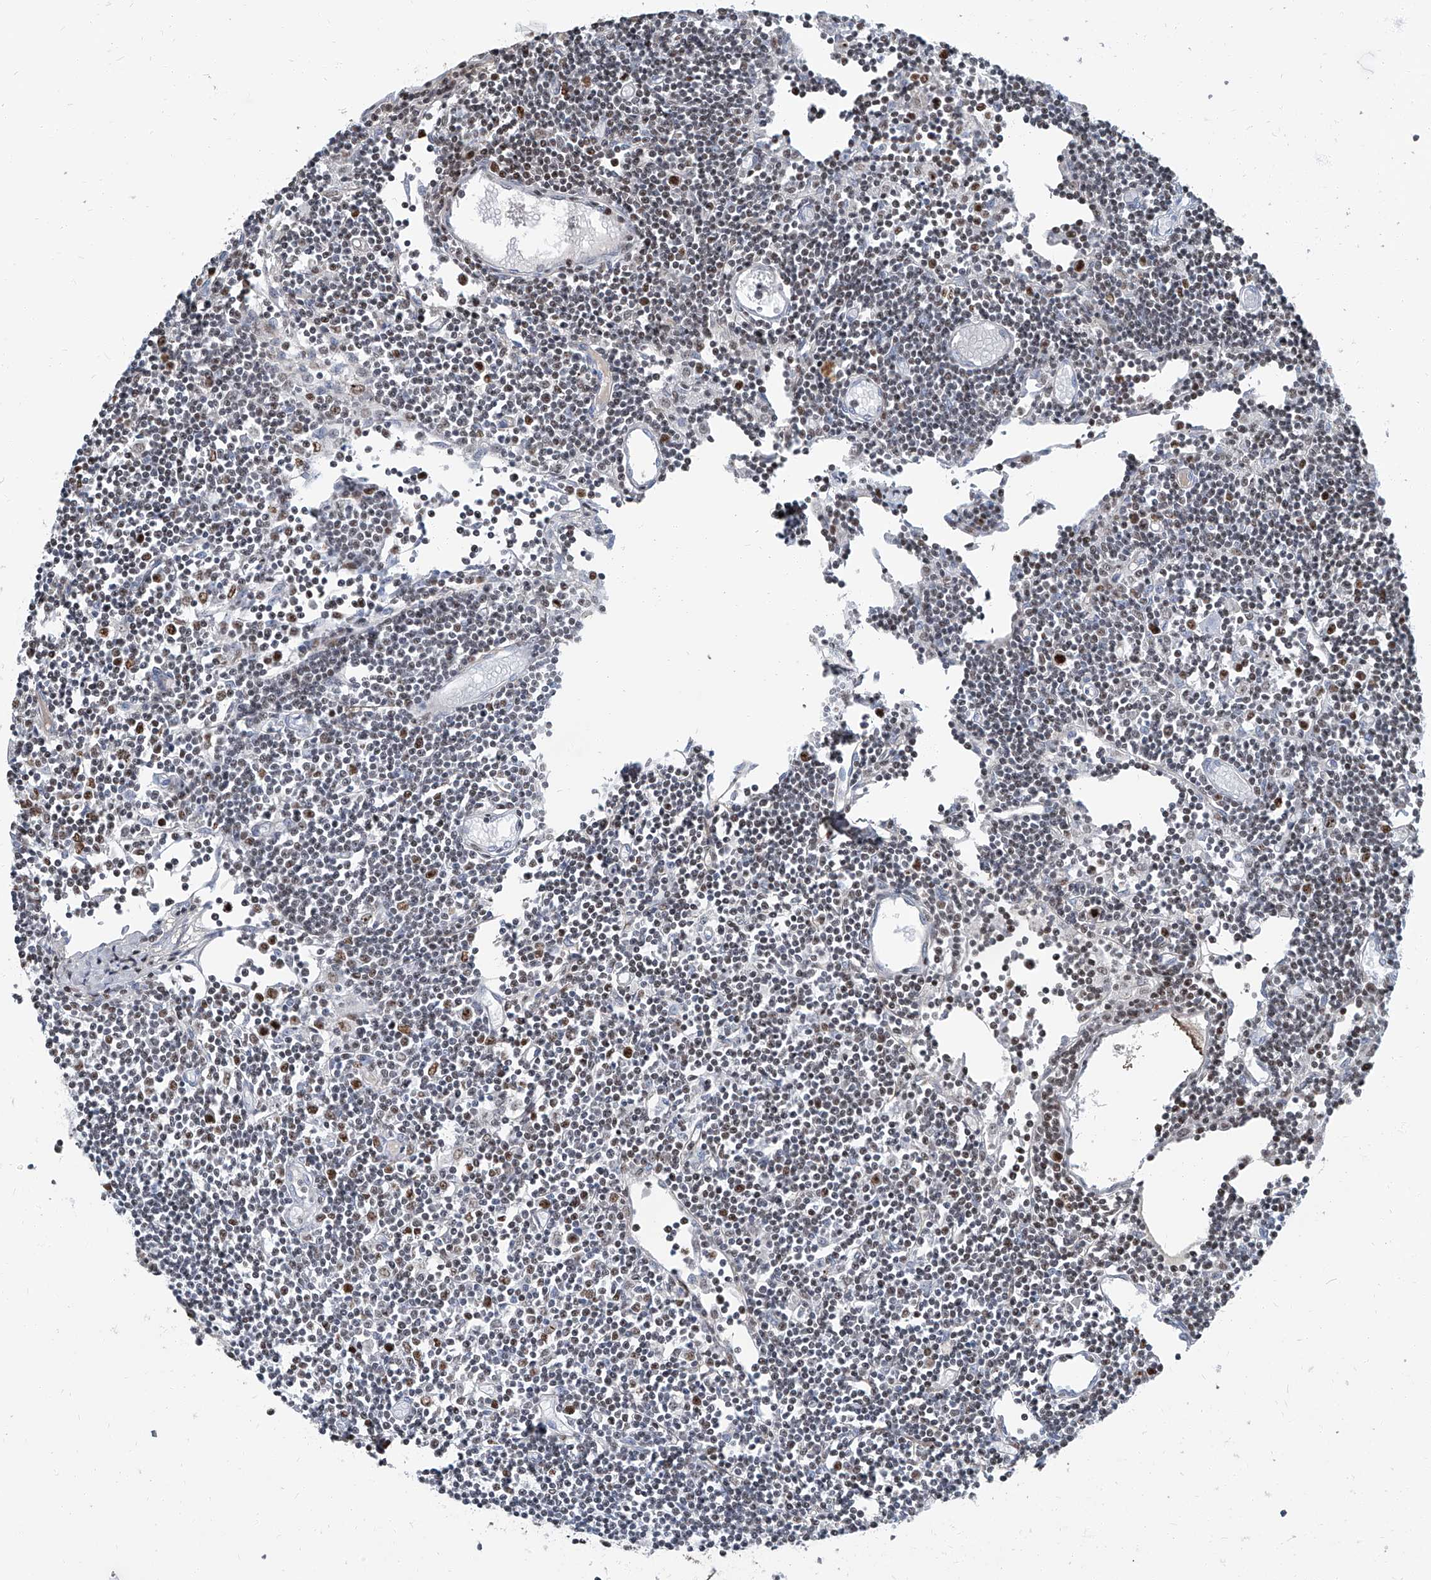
{"staining": {"intensity": "moderate", "quantity": "<25%", "location": "nuclear"}, "tissue": "lymph node", "cell_type": "Non-germinal center cells", "image_type": "normal", "snomed": [{"axis": "morphology", "description": "Normal tissue, NOS"}, {"axis": "topography", "description": "Lymph node"}], "caption": "Immunohistochemical staining of normal lymph node reveals moderate nuclear protein expression in approximately <25% of non-germinal center cells.", "gene": "HOXA3", "patient": {"sex": "female", "age": 11}}